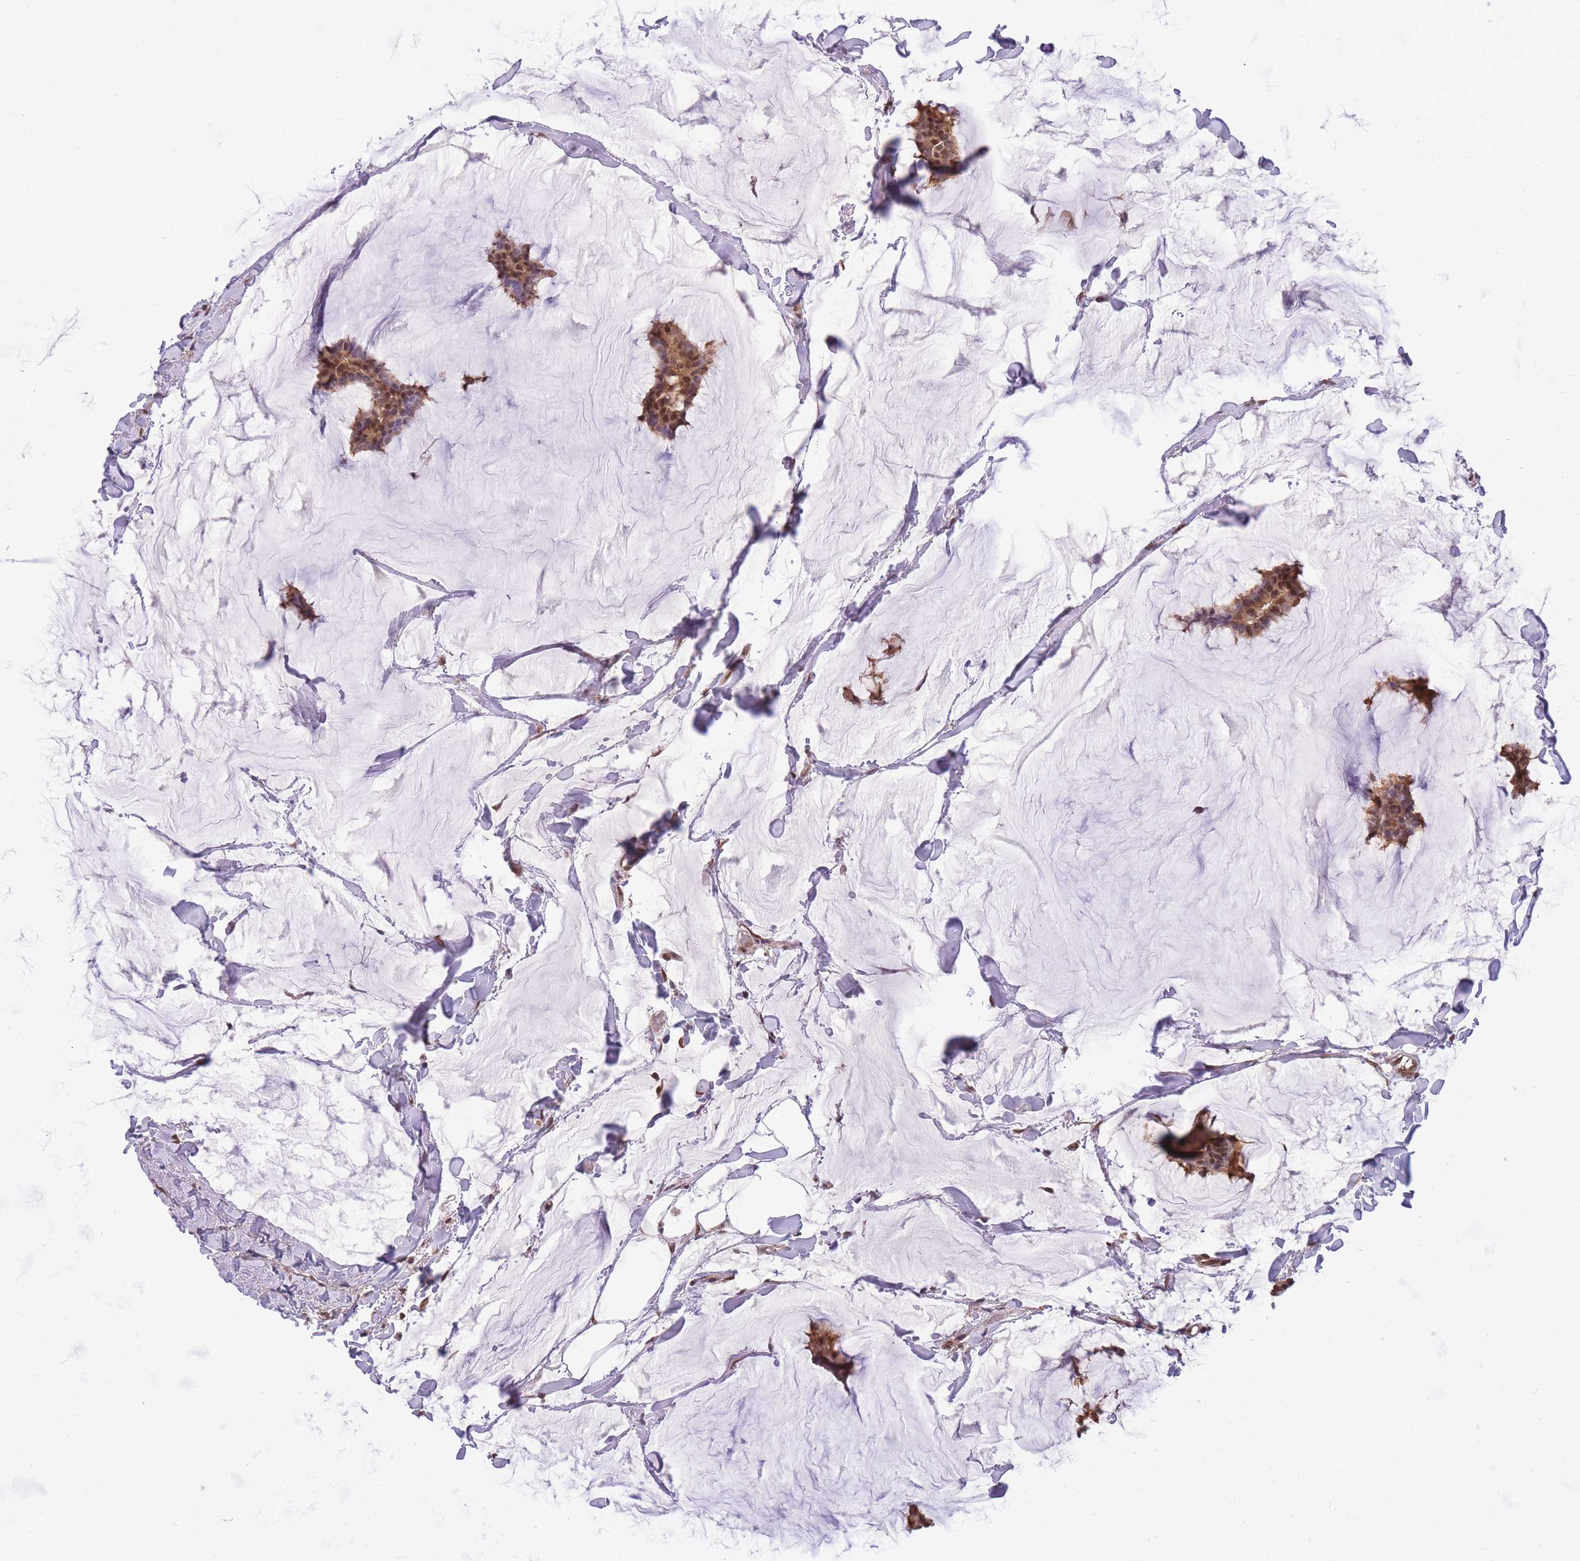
{"staining": {"intensity": "moderate", "quantity": ">75%", "location": "cytoplasmic/membranous,nuclear"}, "tissue": "breast cancer", "cell_type": "Tumor cells", "image_type": "cancer", "snomed": [{"axis": "morphology", "description": "Duct carcinoma"}, {"axis": "topography", "description": "Breast"}], "caption": "Breast cancer (intraductal carcinoma) stained with IHC demonstrates moderate cytoplasmic/membranous and nuclear positivity in about >75% of tumor cells.", "gene": "CDIP1", "patient": {"sex": "female", "age": 93}}